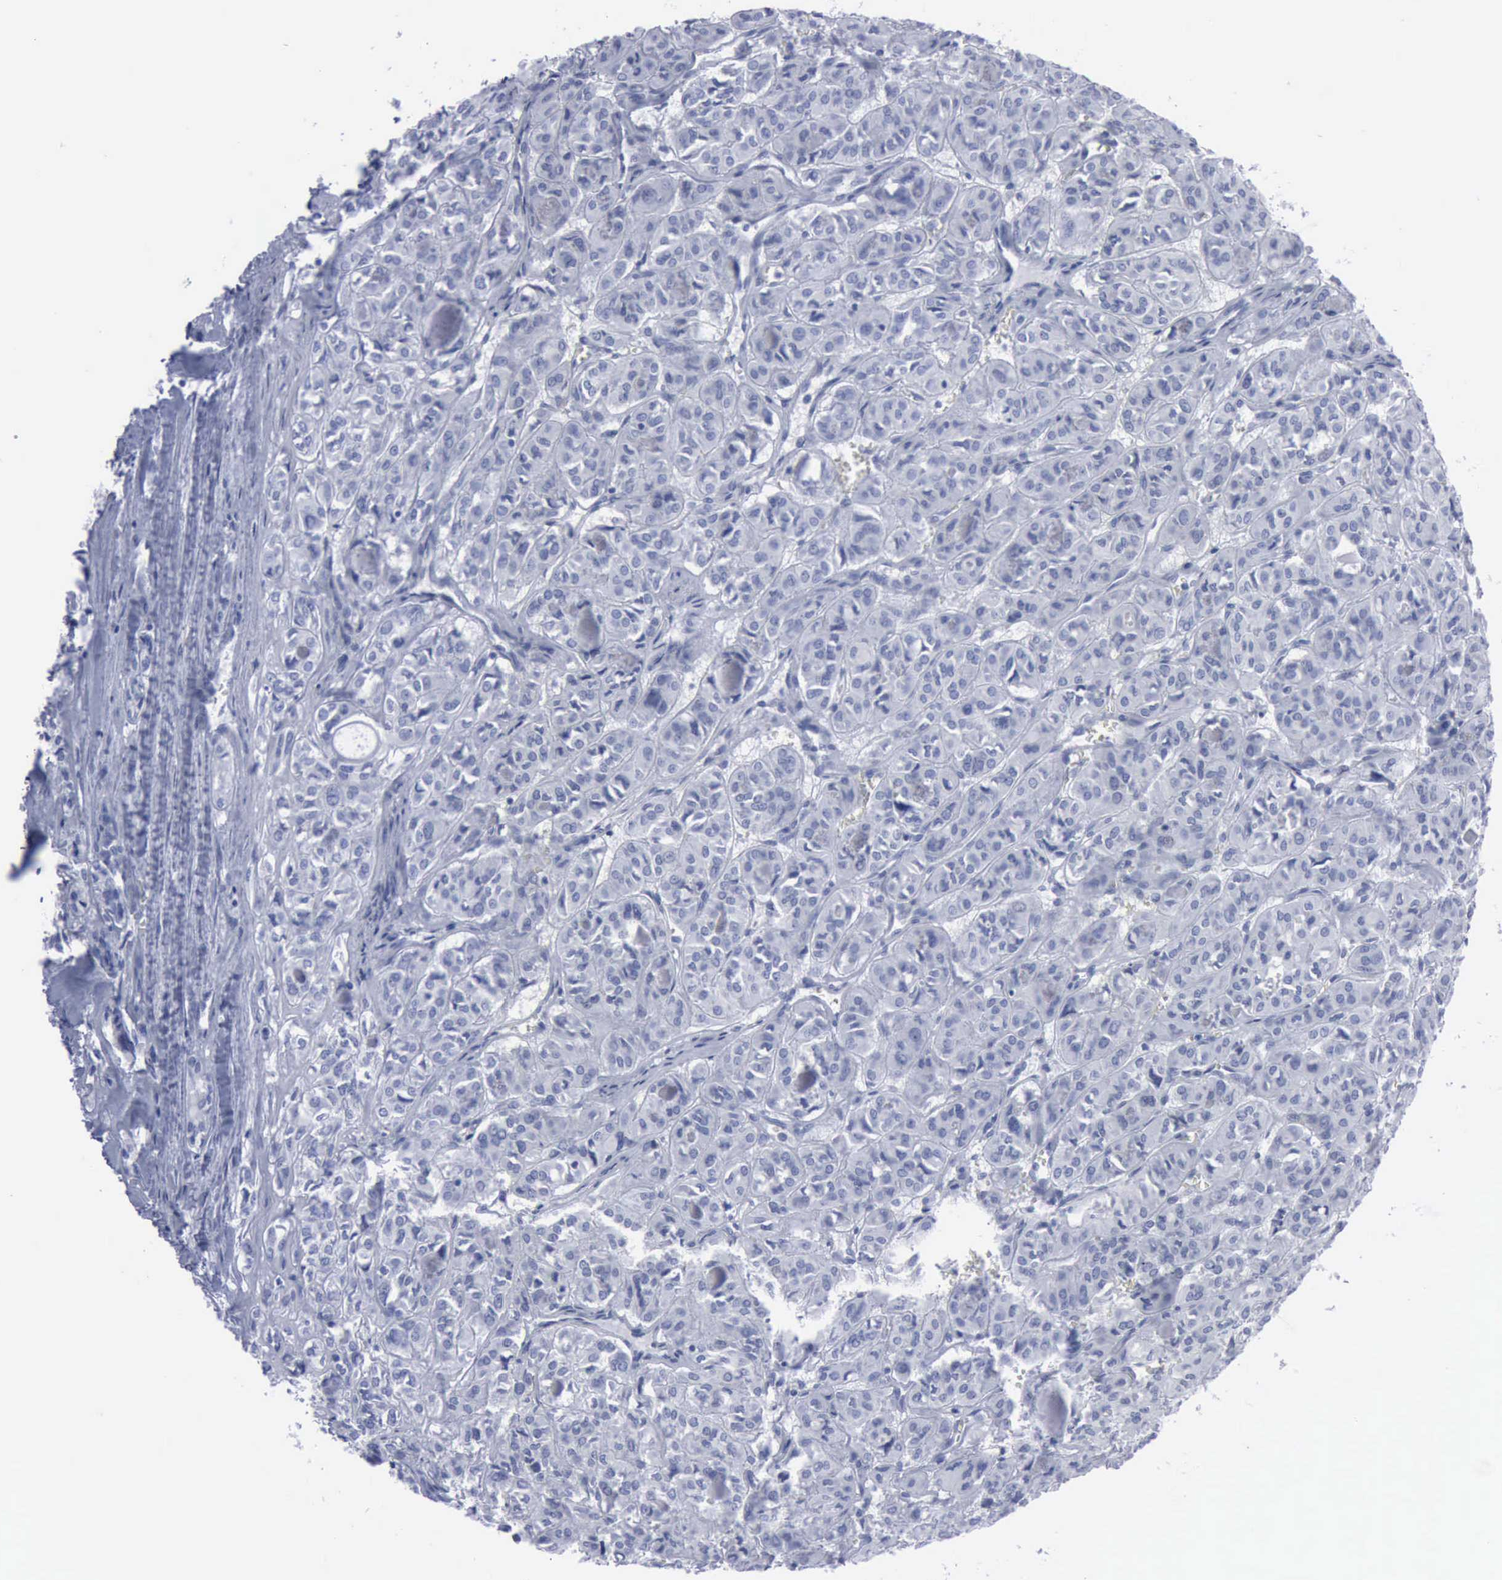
{"staining": {"intensity": "negative", "quantity": "none", "location": "none"}, "tissue": "thyroid cancer", "cell_type": "Tumor cells", "image_type": "cancer", "snomed": [{"axis": "morphology", "description": "Follicular adenoma carcinoma, NOS"}, {"axis": "topography", "description": "Thyroid gland"}], "caption": "Immunohistochemical staining of thyroid follicular adenoma carcinoma reveals no significant staining in tumor cells. The staining was performed using DAB to visualize the protein expression in brown, while the nuclei were stained in blue with hematoxylin (Magnification: 20x).", "gene": "VCAM1", "patient": {"sex": "female", "age": 71}}